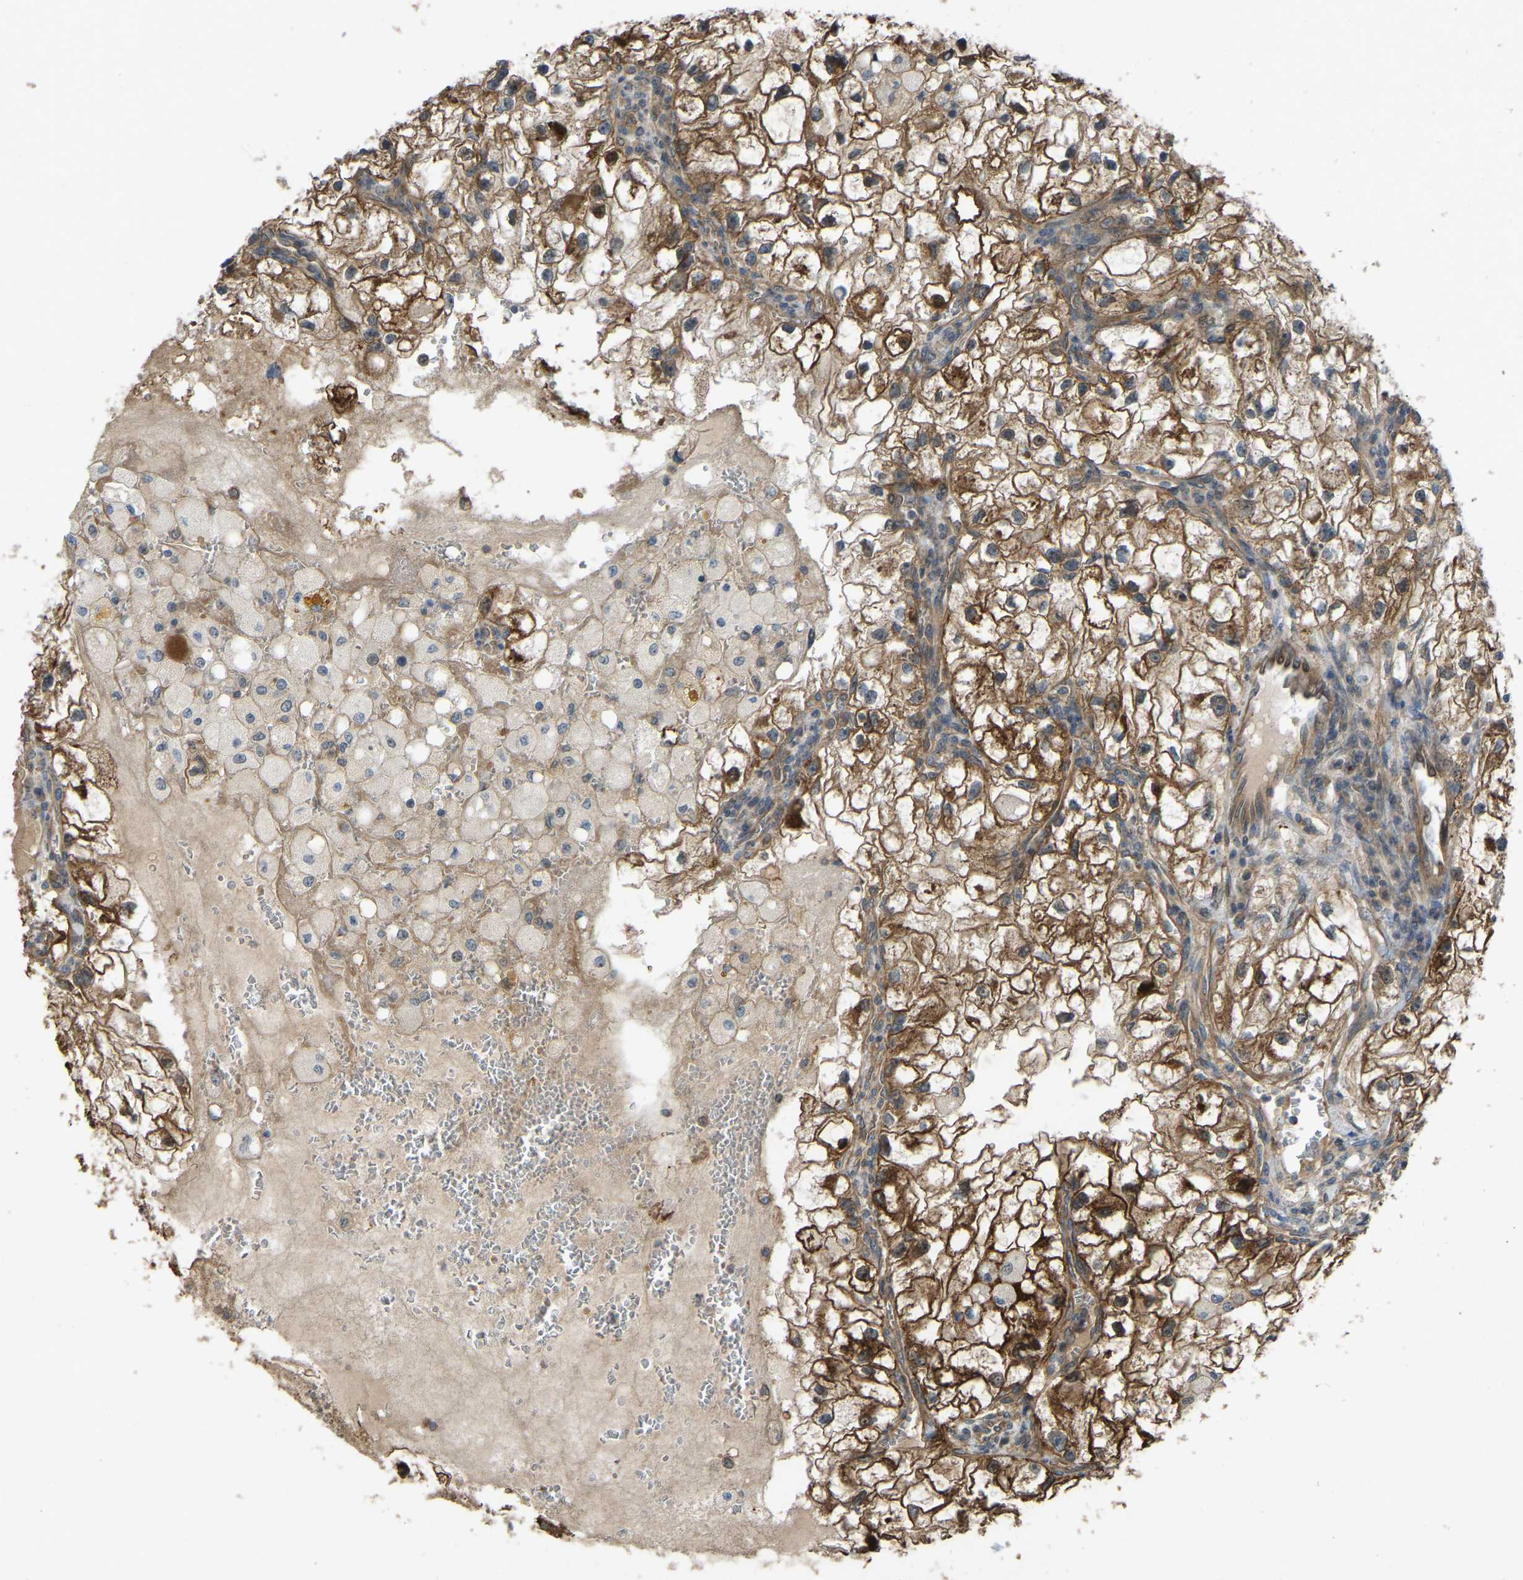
{"staining": {"intensity": "strong", "quantity": ">75%", "location": "cytoplasmic/membranous"}, "tissue": "renal cancer", "cell_type": "Tumor cells", "image_type": "cancer", "snomed": [{"axis": "morphology", "description": "Adenocarcinoma, NOS"}, {"axis": "topography", "description": "Kidney"}], "caption": "About >75% of tumor cells in human adenocarcinoma (renal) show strong cytoplasmic/membranous protein expression as visualized by brown immunohistochemical staining.", "gene": "C21orf91", "patient": {"sex": "female", "age": 70}}